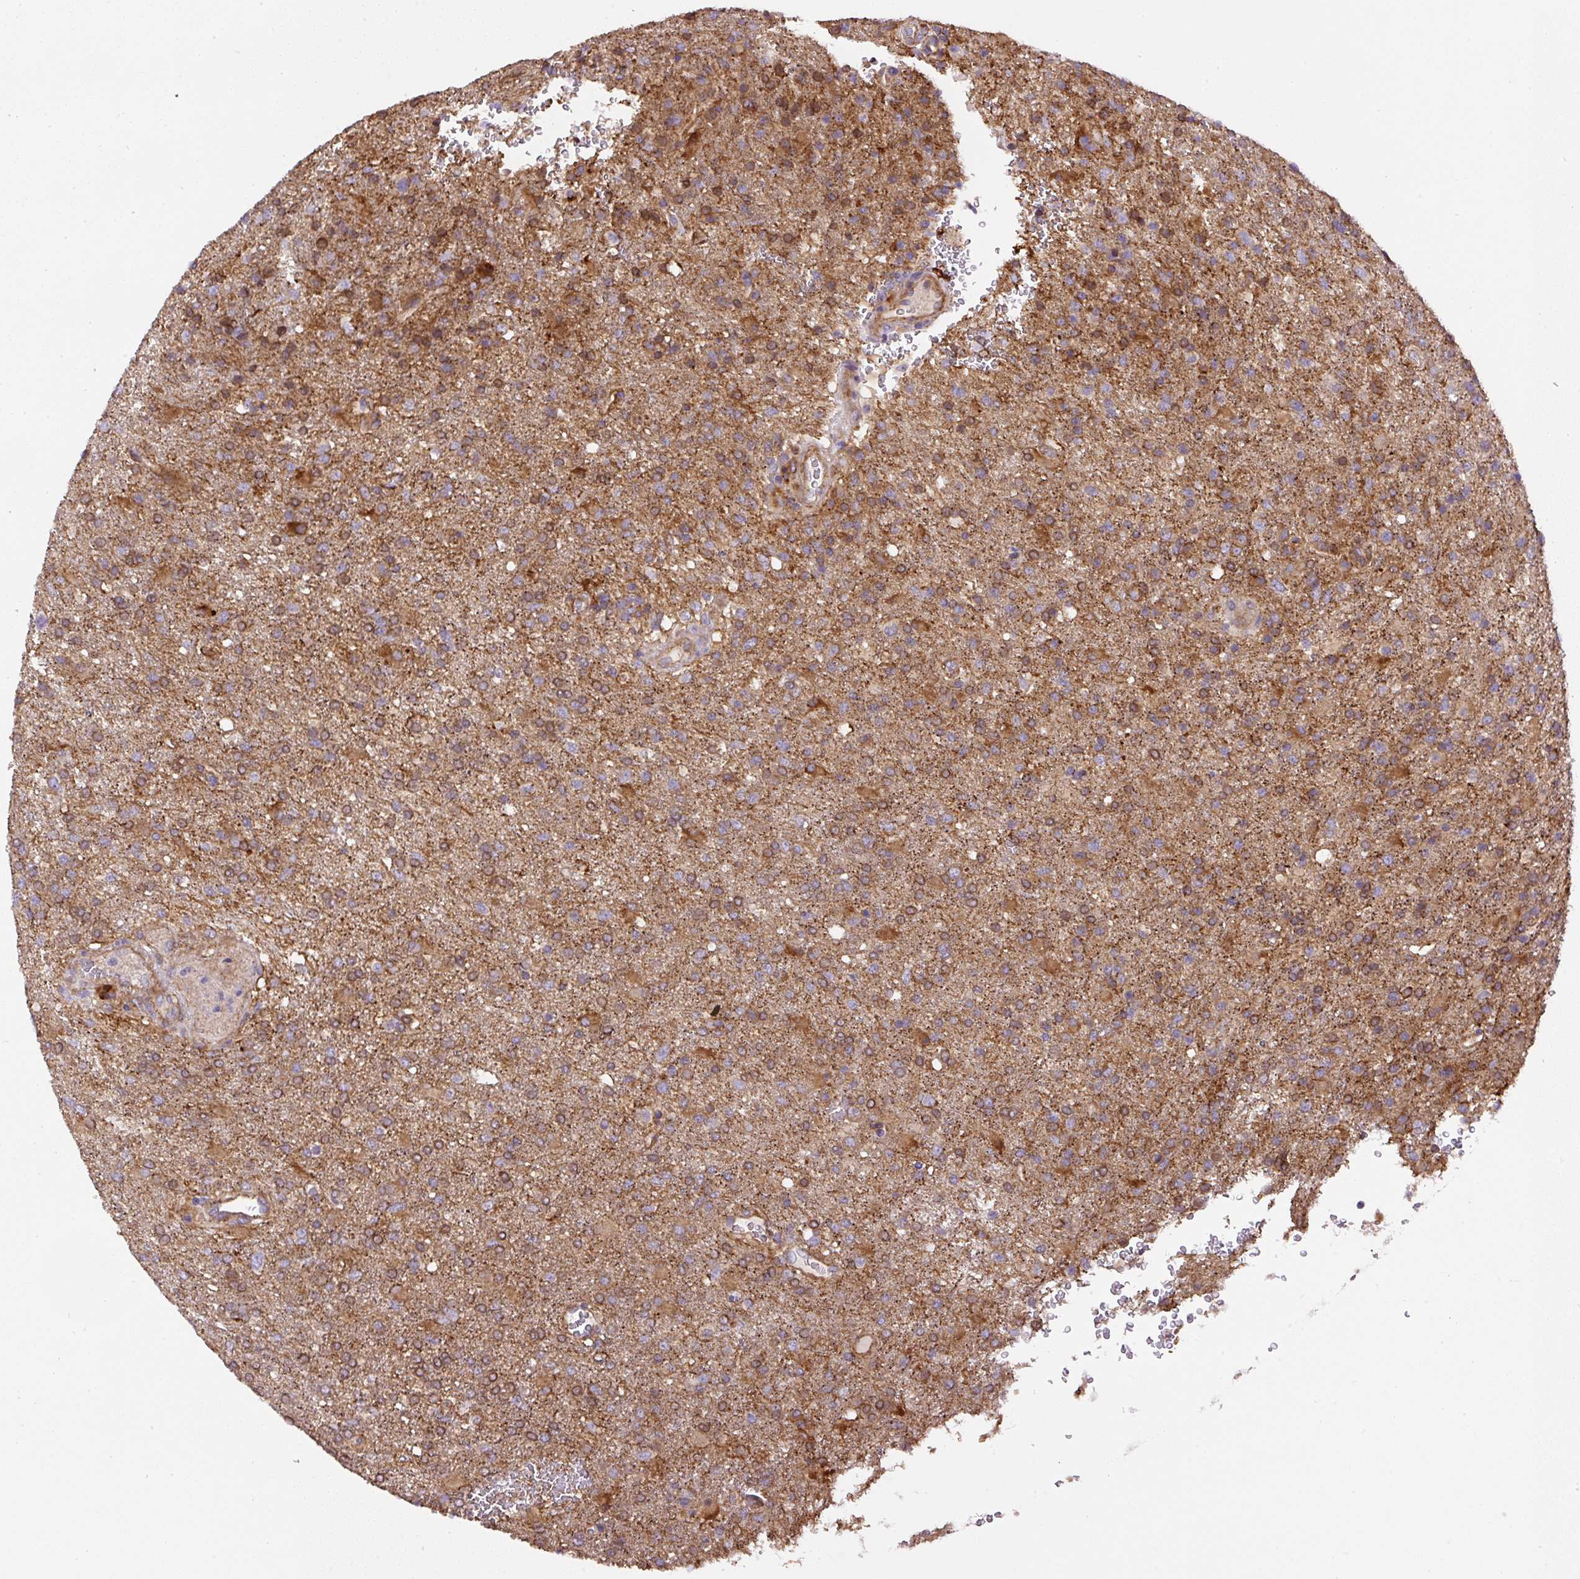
{"staining": {"intensity": "moderate", "quantity": "25%-75%", "location": "cytoplasmic/membranous"}, "tissue": "glioma", "cell_type": "Tumor cells", "image_type": "cancer", "snomed": [{"axis": "morphology", "description": "Glioma, malignant, High grade"}, {"axis": "topography", "description": "Brain"}], "caption": "This is a micrograph of immunohistochemistry staining of glioma, which shows moderate expression in the cytoplasmic/membranous of tumor cells.", "gene": "RNF170", "patient": {"sex": "female", "age": 74}}